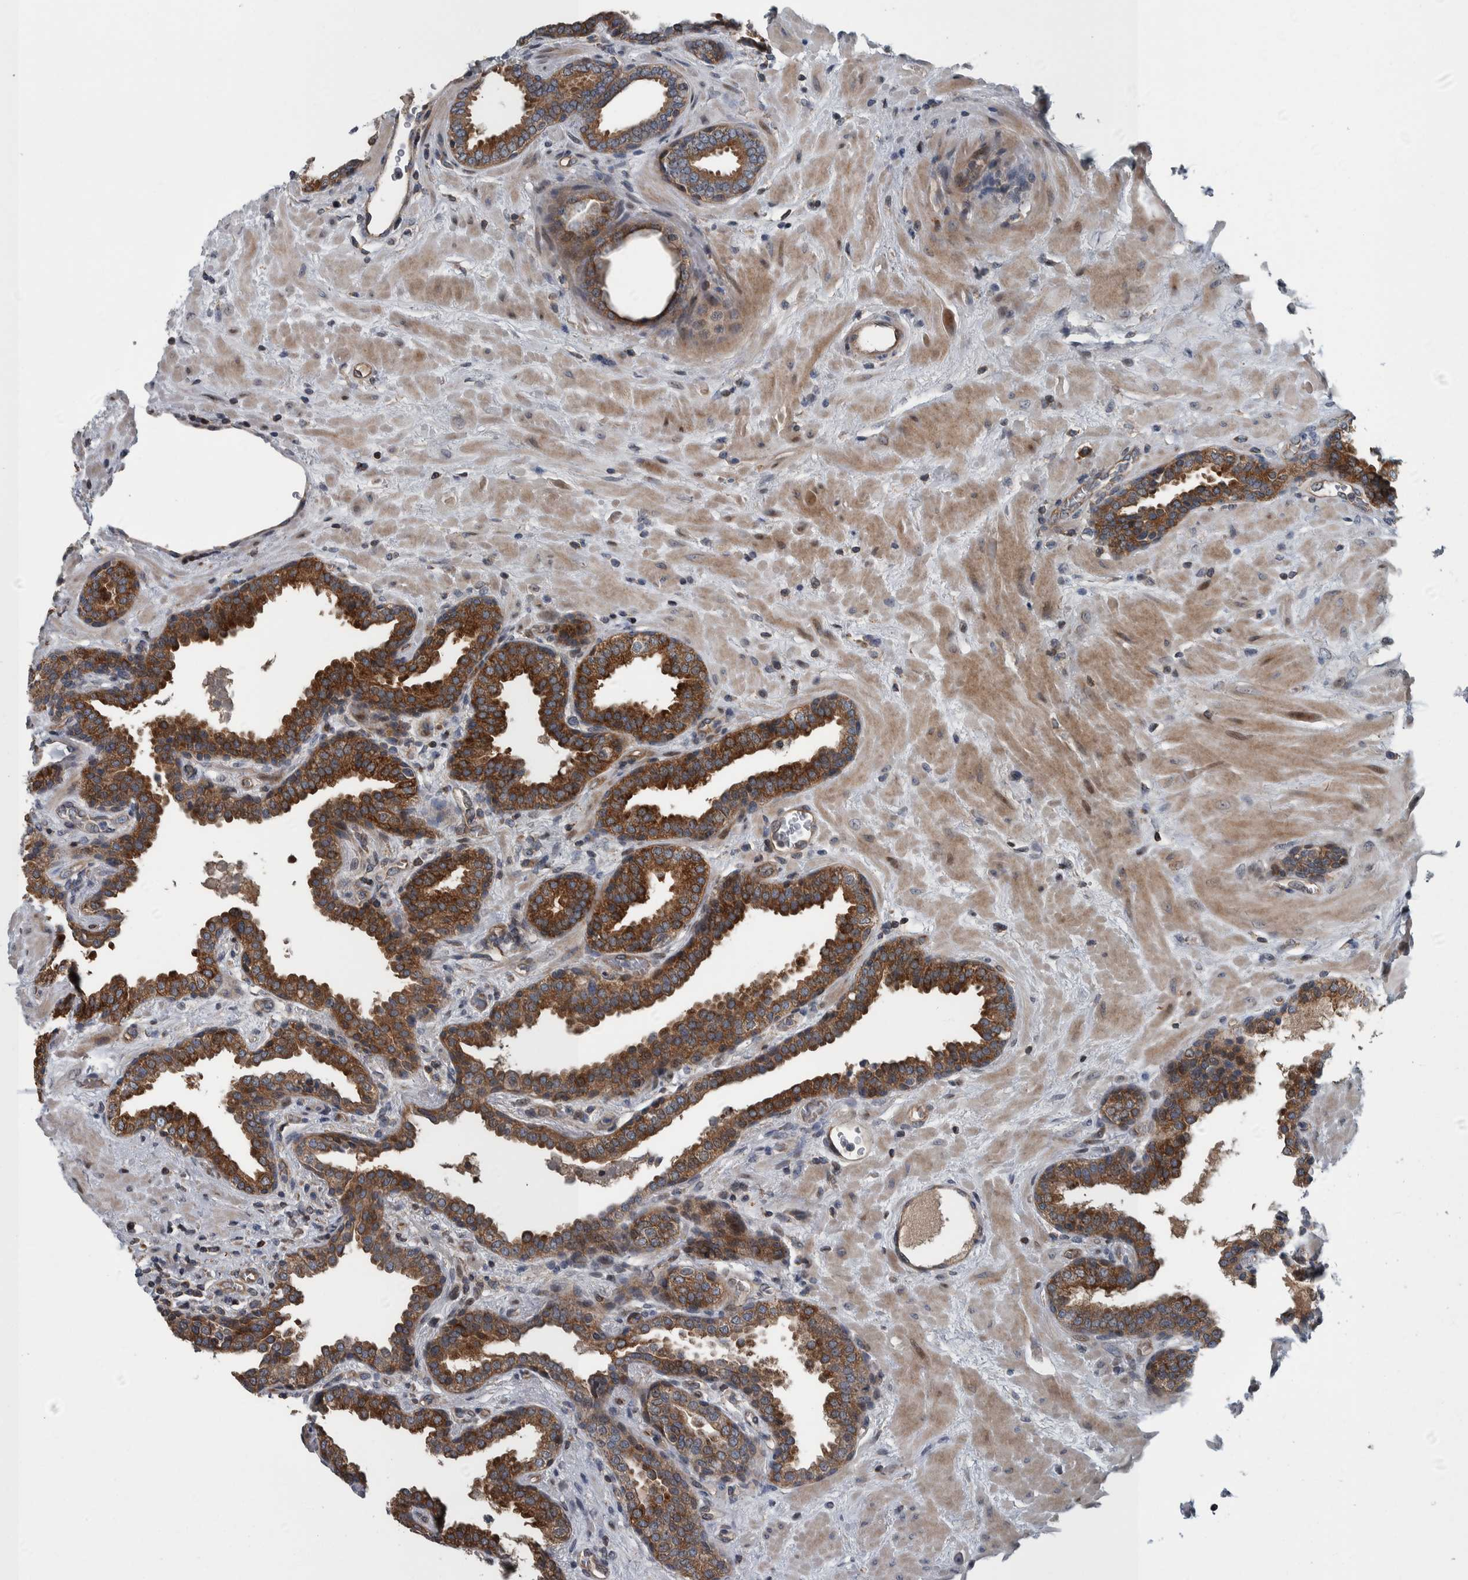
{"staining": {"intensity": "strong", "quantity": ">75%", "location": "cytoplasmic/membranous"}, "tissue": "prostate", "cell_type": "Glandular cells", "image_type": "normal", "snomed": [{"axis": "morphology", "description": "Normal tissue, NOS"}, {"axis": "topography", "description": "Prostate"}], "caption": "Immunohistochemical staining of benign human prostate displays strong cytoplasmic/membranous protein expression in approximately >75% of glandular cells.", "gene": "BAIAP2L1", "patient": {"sex": "male", "age": 51}}